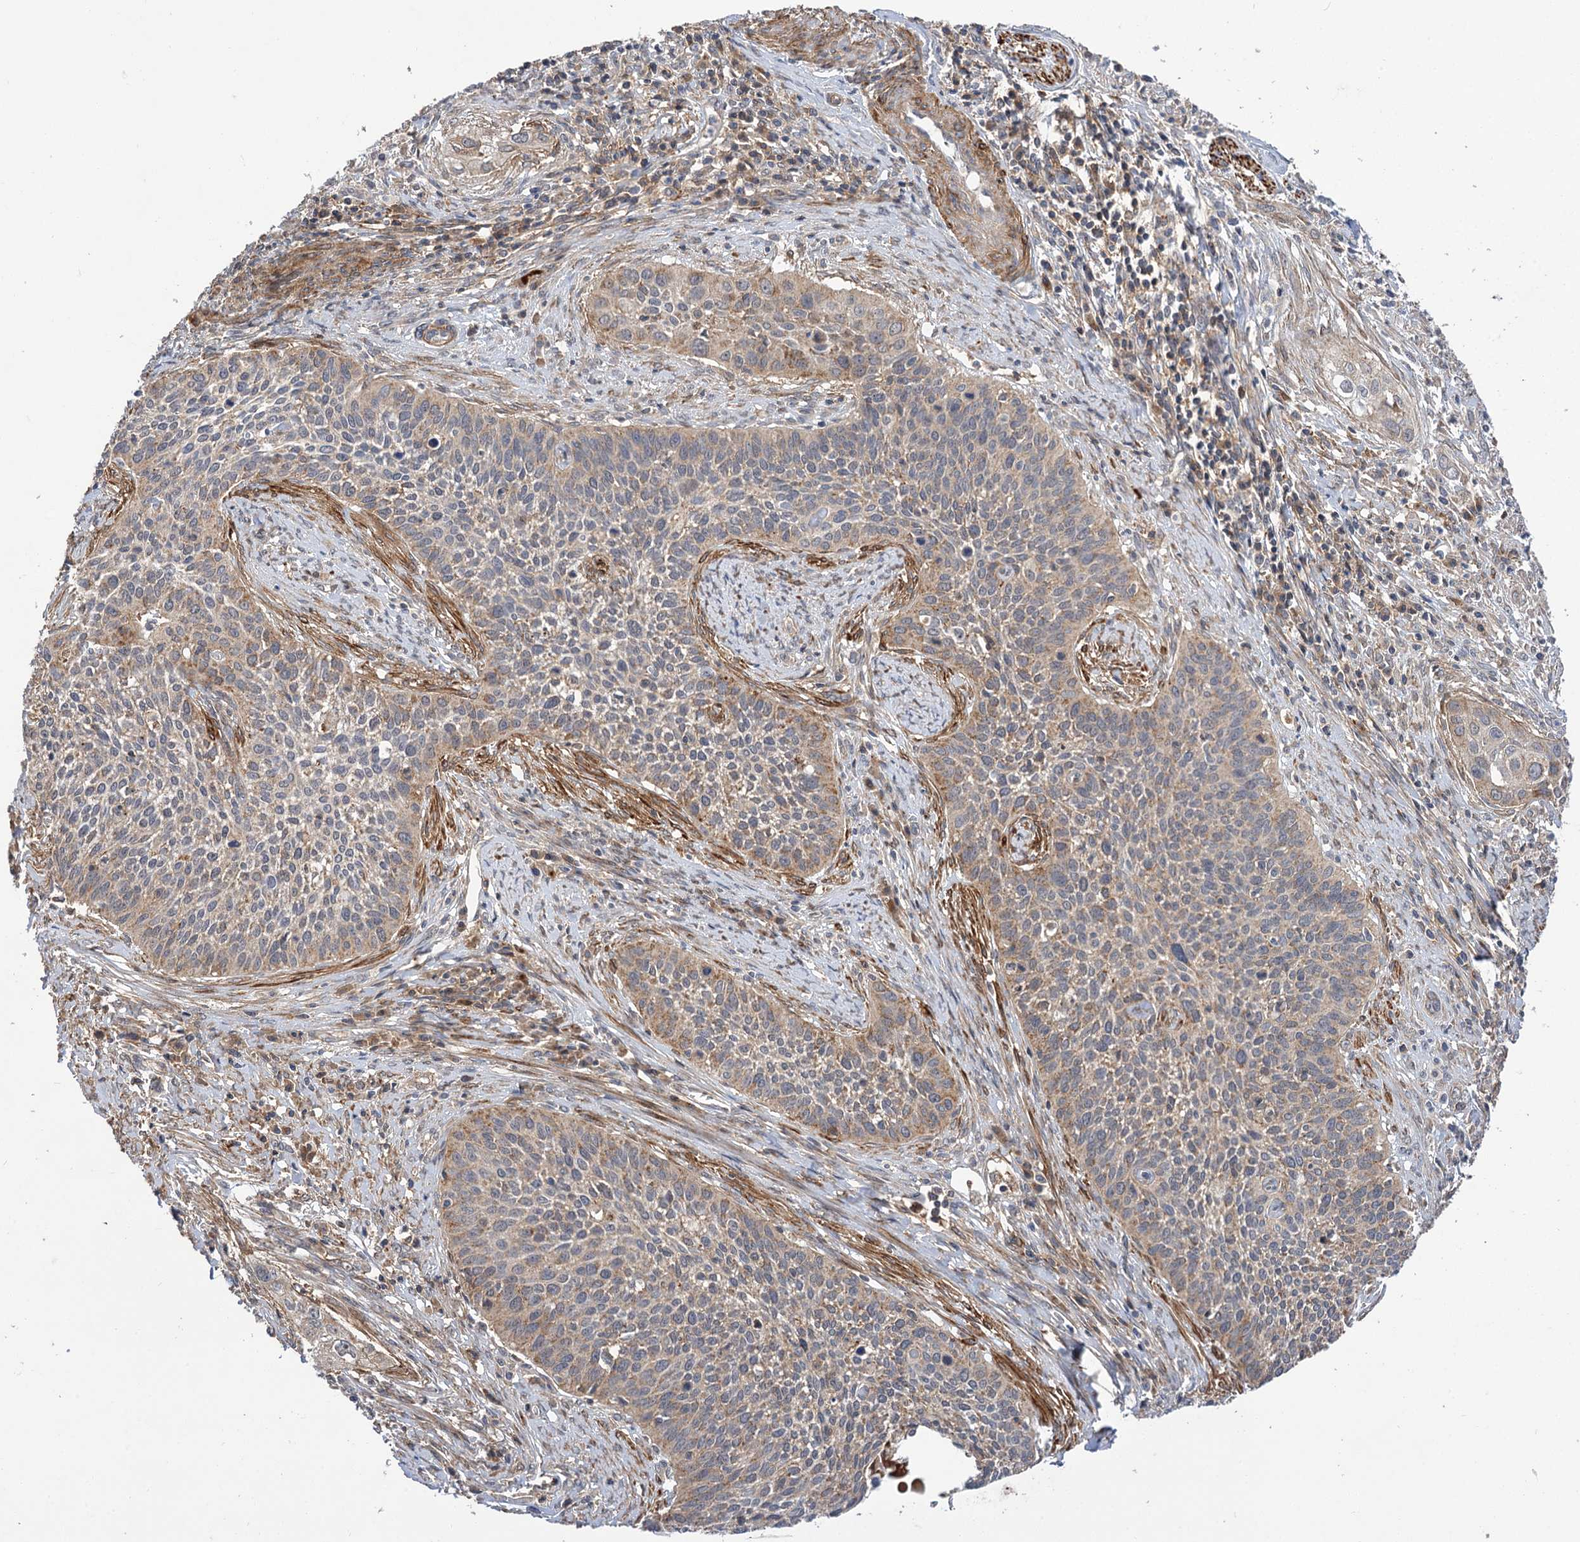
{"staining": {"intensity": "weak", "quantity": "25%-75%", "location": "cytoplasmic/membranous"}, "tissue": "cervical cancer", "cell_type": "Tumor cells", "image_type": "cancer", "snomed": [{"axis": "morphology", "description": "Squamous cell carcinoma, NOS"}, {"axis": "topography", "description": "Cervix"}], "caption": "Cervical cancer was stained to show a protein in brown. There is low levels of weak cytoplasmic/membranous positivity in about 25%-75% of tumor cells.", "gene": "FBXW8", "patient": {"sex": "female", "age": 34}}